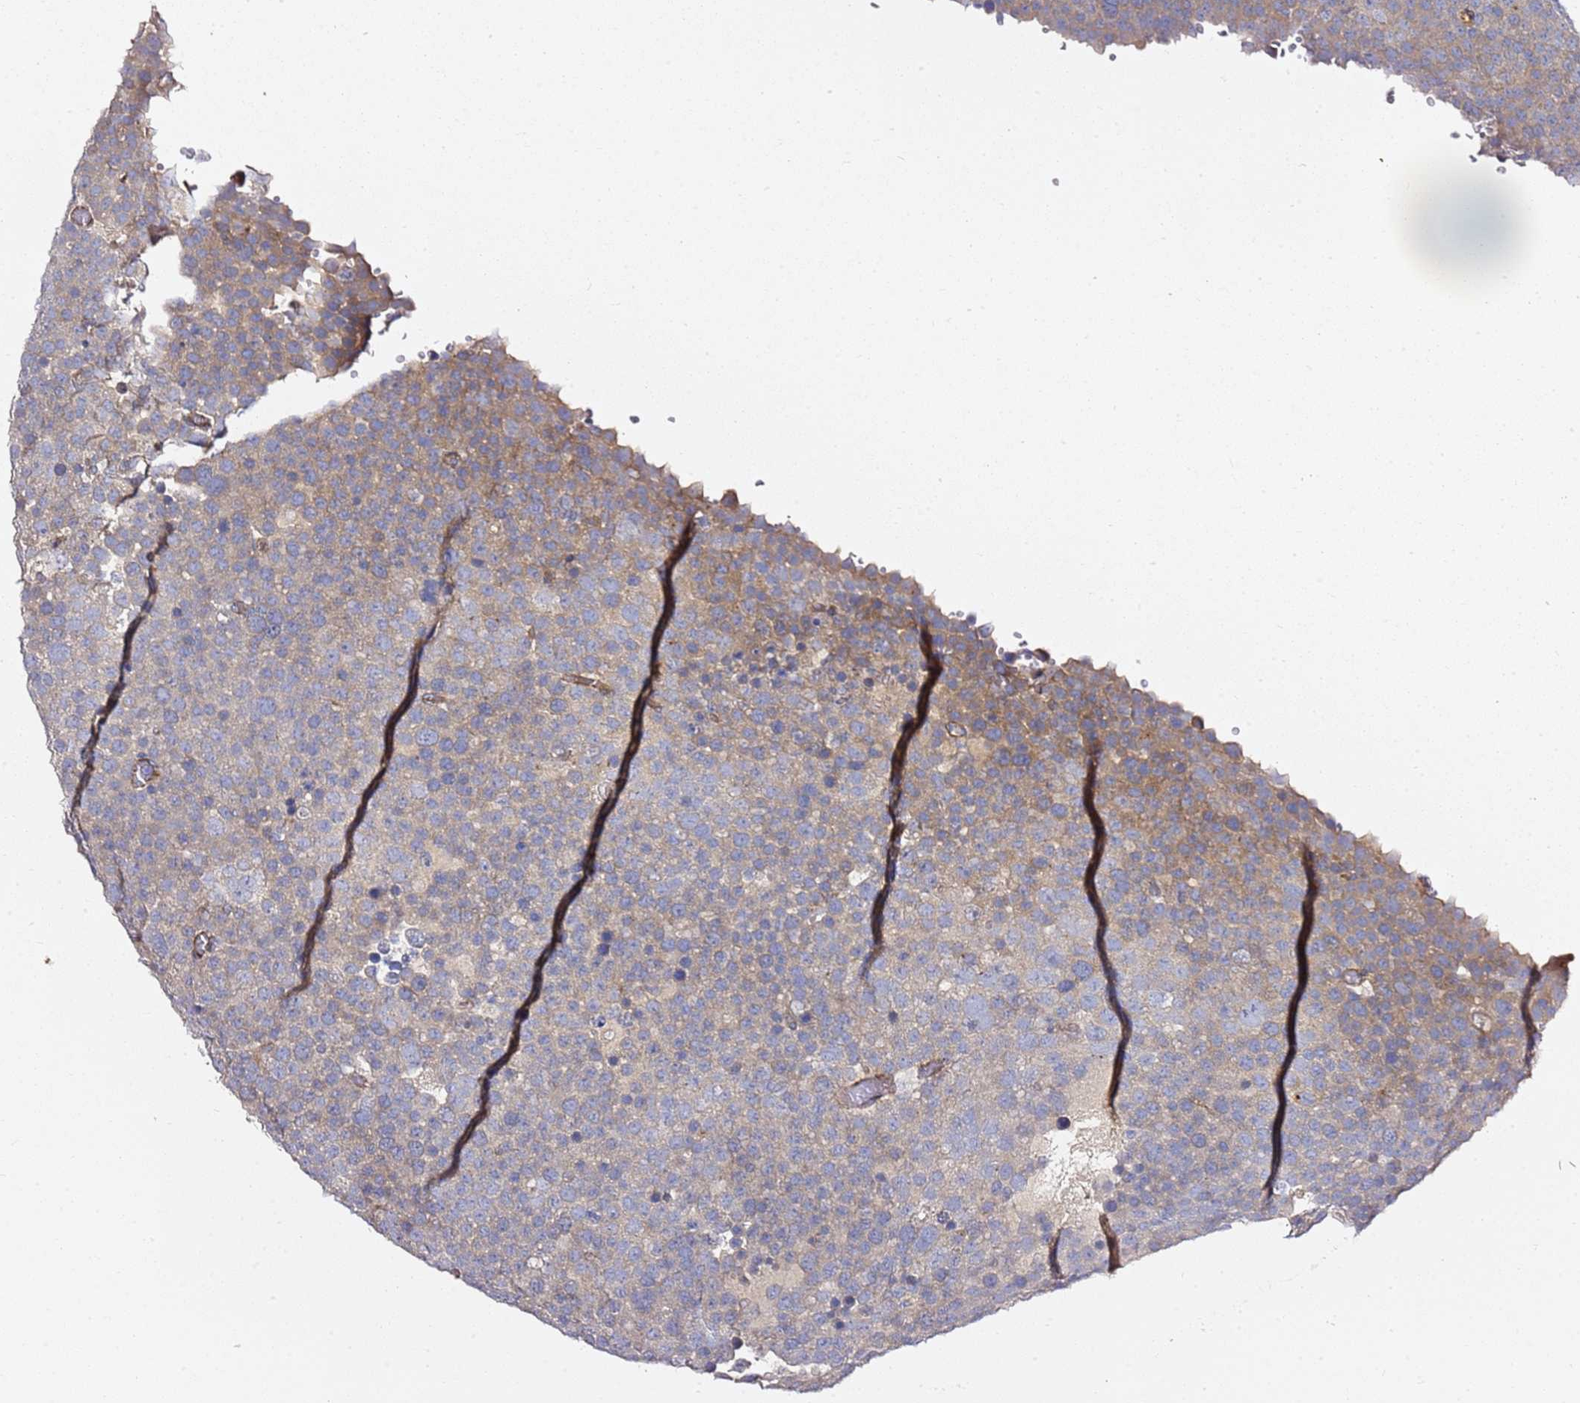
{"staining": {"intensity": "moderate", "quantity": "25%-75%", "location": "cytoplasmic/membranous"}, "tissue": "testis cancer", "cell_type": "Tumor cells", "image_type": "cancer", "snomed": [{"axis": "morphology", "description": "Seminoma, NOS"}, {"axis": "topography", "description": "Testis"}], "caption": "Protein expression analysis of human testis cancer (seminoma) reveals moderate cytoplasmic/membranous expression in approximately 25%-75% of tumor cells. Using DAB (3,3'-diaminobenzidine) (brown) and hematoxylin (blue) stains, captured at high magnification using brightfield microscopy.", "gene": "EPS8L1", "patient": {"sex": "male", "age": 71}}